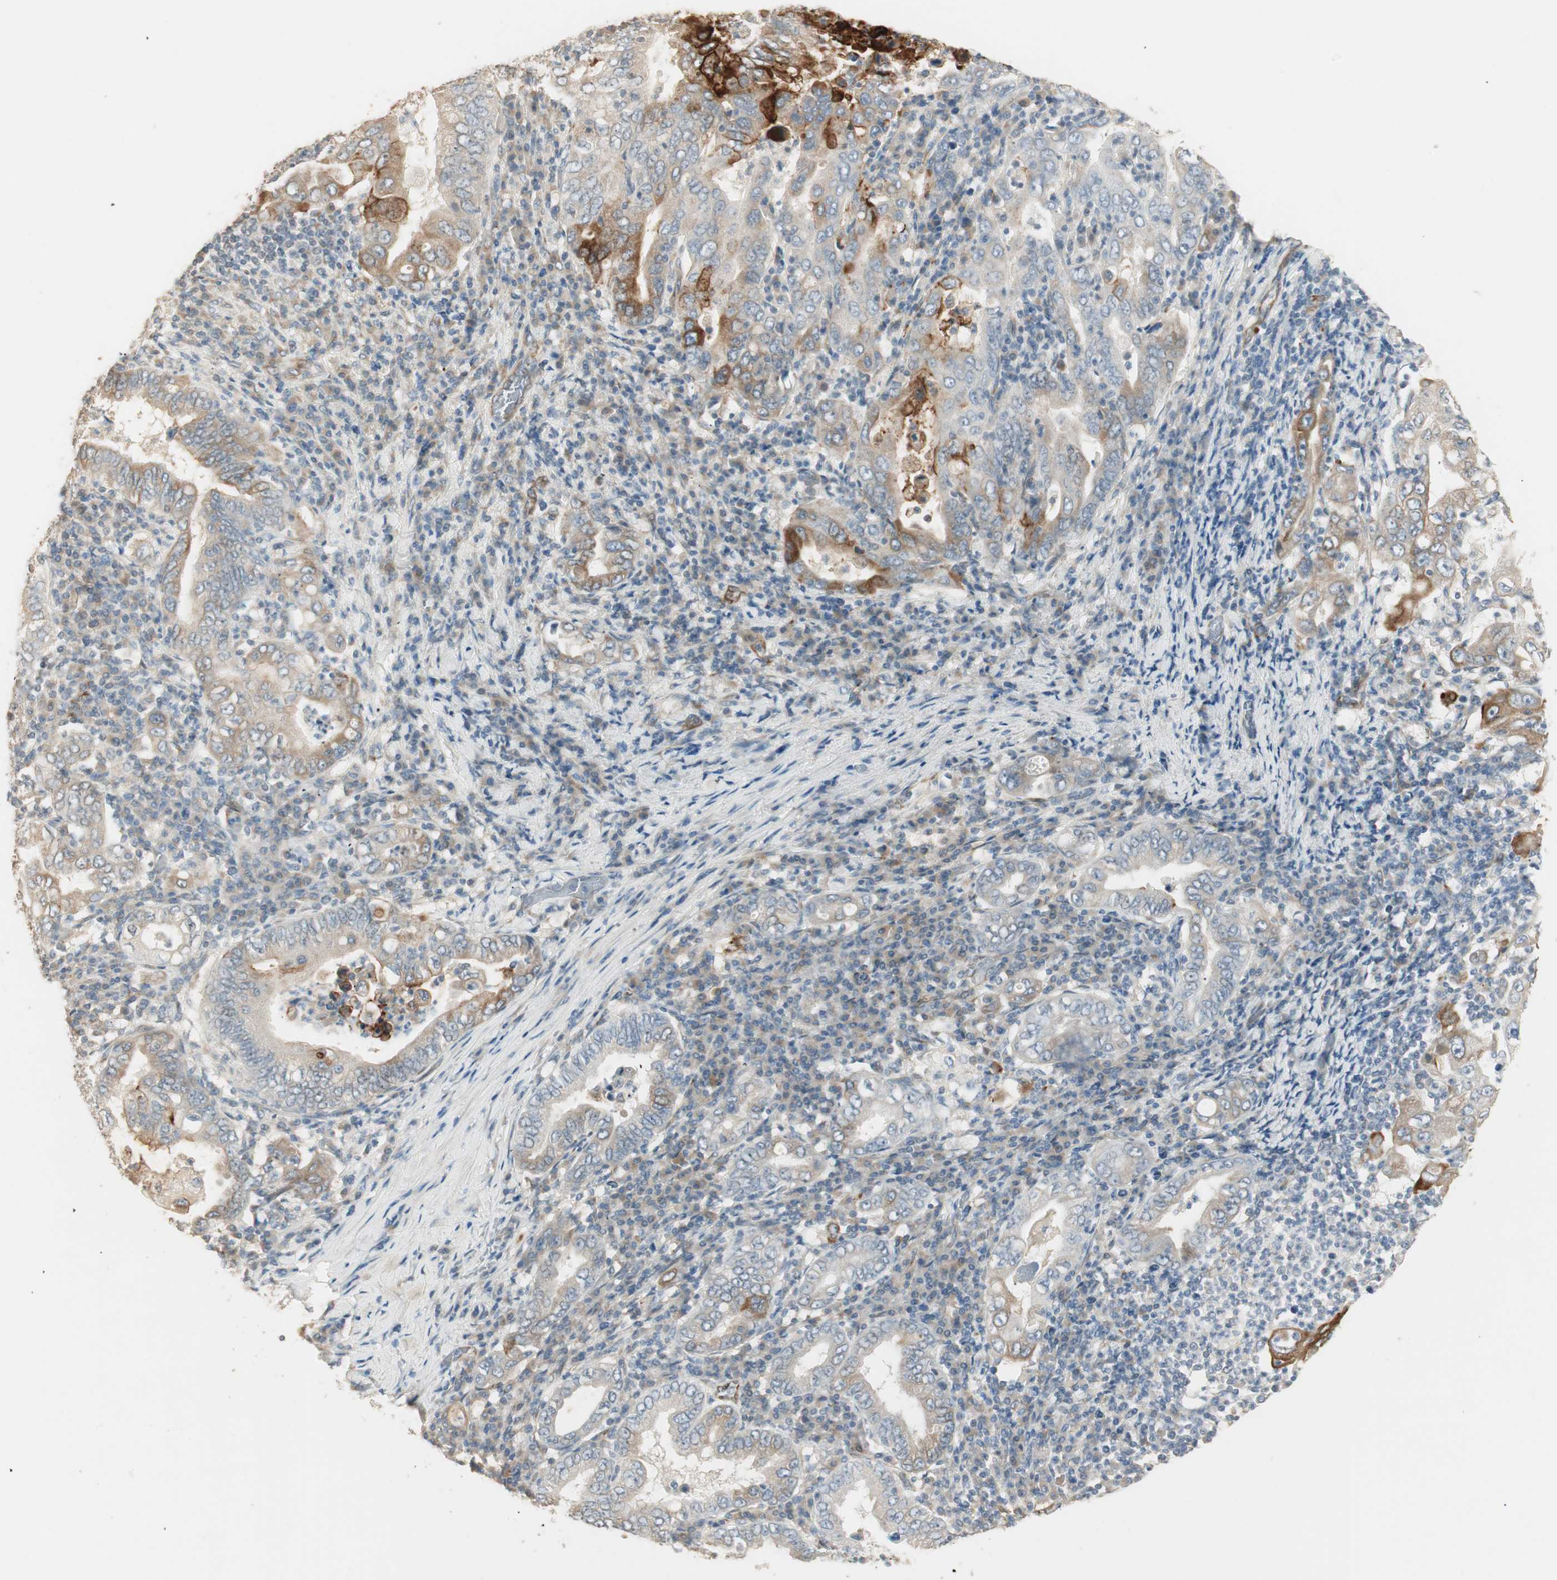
{"staining": {"intensity": "strong", "quantity": "<25%", "location": "cytoplasmic/membranous"}, "tissue": "stomach cancer", "cell_type": "Tumor cells", "image_type": "cancer", "snomed": [{"axis": "morphology", "description": "Normal tissue, NOS"}, {"axis": "morphology", "description": "Adenocarcinoma, NOS"}, {"axis": "topography", "description": "Esophagus"}, {"axis": "topography", "description": "Stomach, upper"}, {"axis": "topography", "description": "Peripheral nerve tissue"}], "caption": "Stomach cancer (adenocarcinoma) was stained to show a protein in brown. There is medium levels of strong cytoplasmic/membranous staining in approximately <25% of tumor cells. The protein of interest is stained brown, and the nuclei are stained in blue (DAB IHC with brightfield microscopy, high magnification).", "gene": "TASOR", "patient": {"sex": "male", "age": 62}}